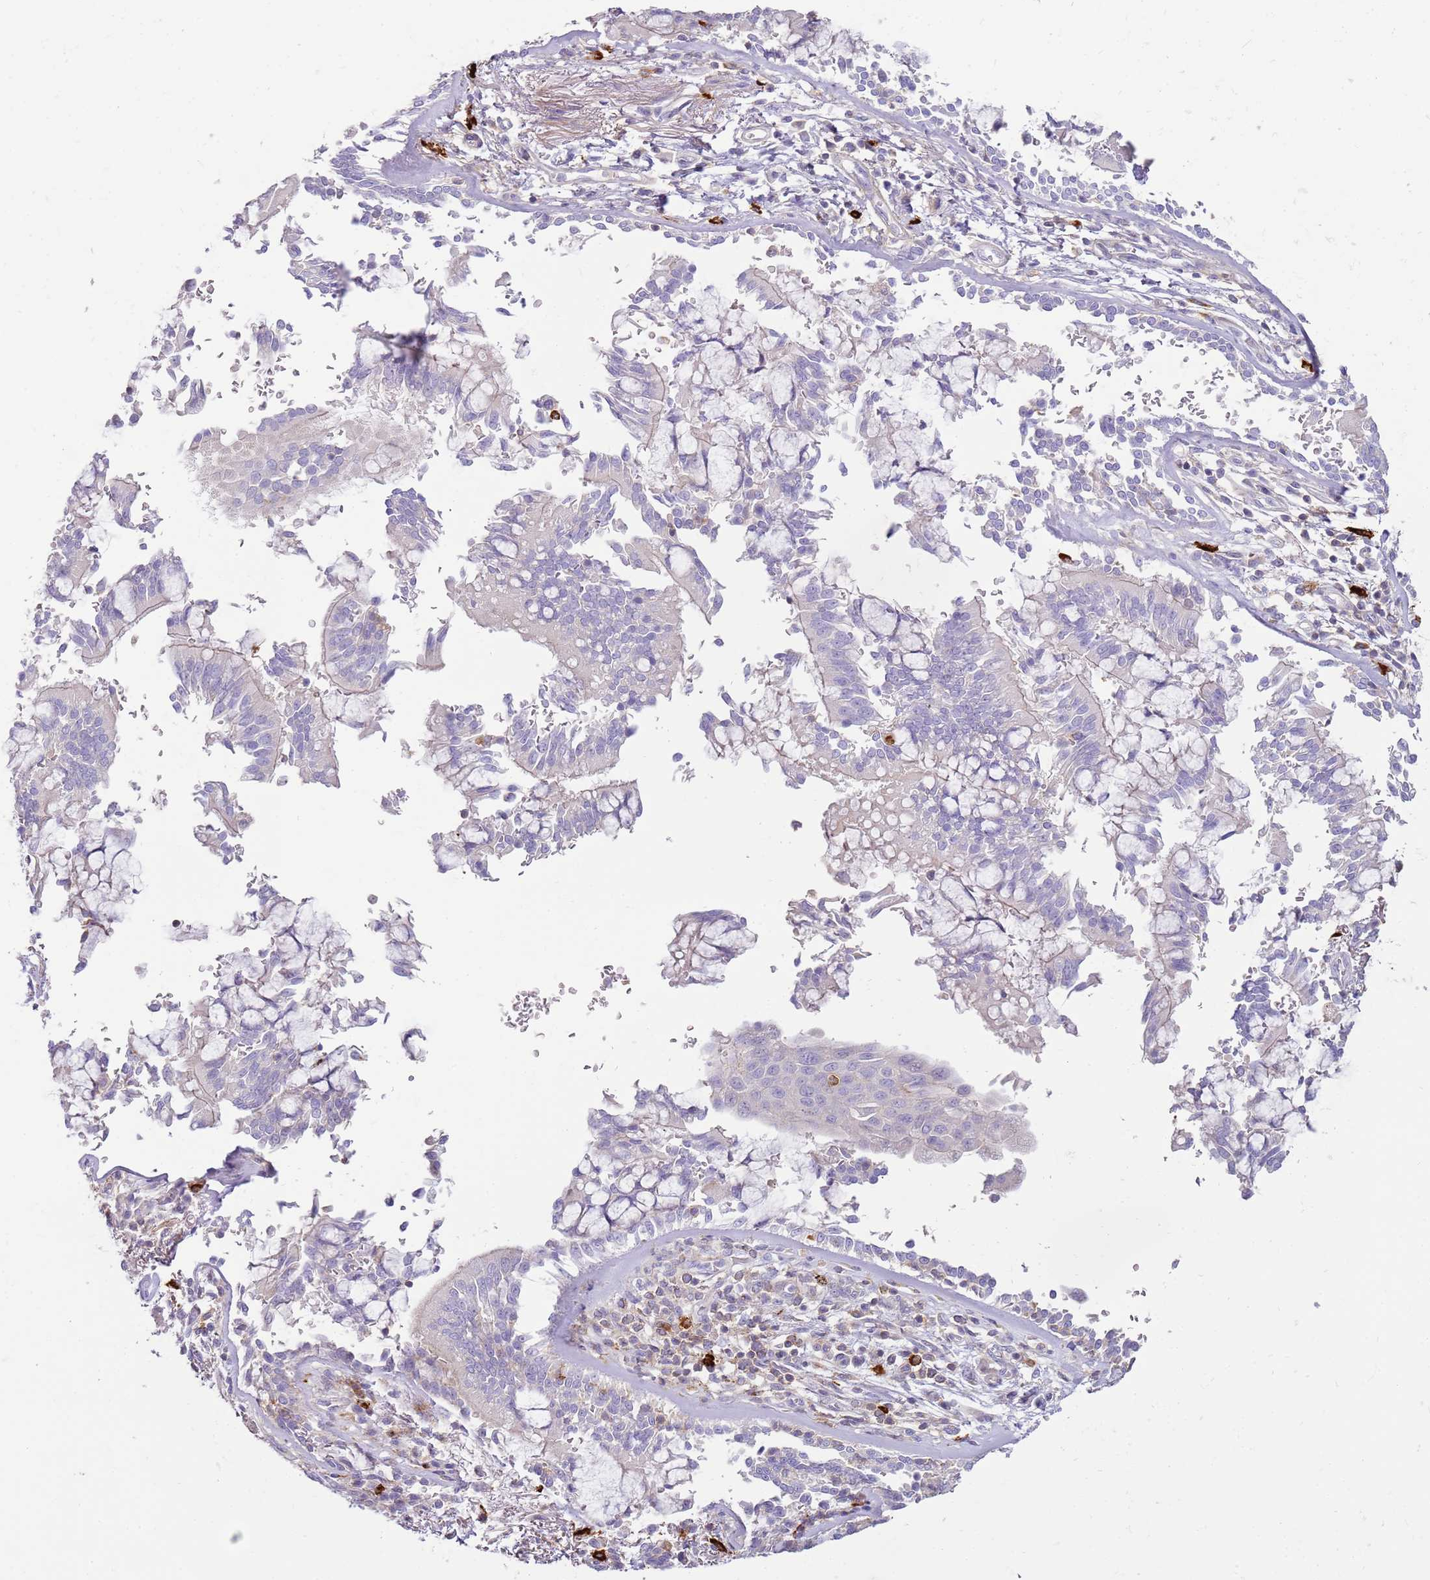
{"staining": {"intensity": "negative", "quantity": "none", "location": "none"}, "tissue": "adipose tissue", "cell_type": "Adipocytes", "image_type": "normal", "snomed": [{"axis": "morphology", "description": "Normal tissue, NOS"}, {"axis": "topography", "description": "Cartilage tissue"}], "caption": "A high-resolution image shows IHC staining of normal adipose tissue, which exhibits no significant staining in adipocytes. The staining is performed using DAB brown chromogen with nuclei counter-stained in using hematoxylin.", "gene": "FPR1", "patient": {"sex": "male", "age": 73}}